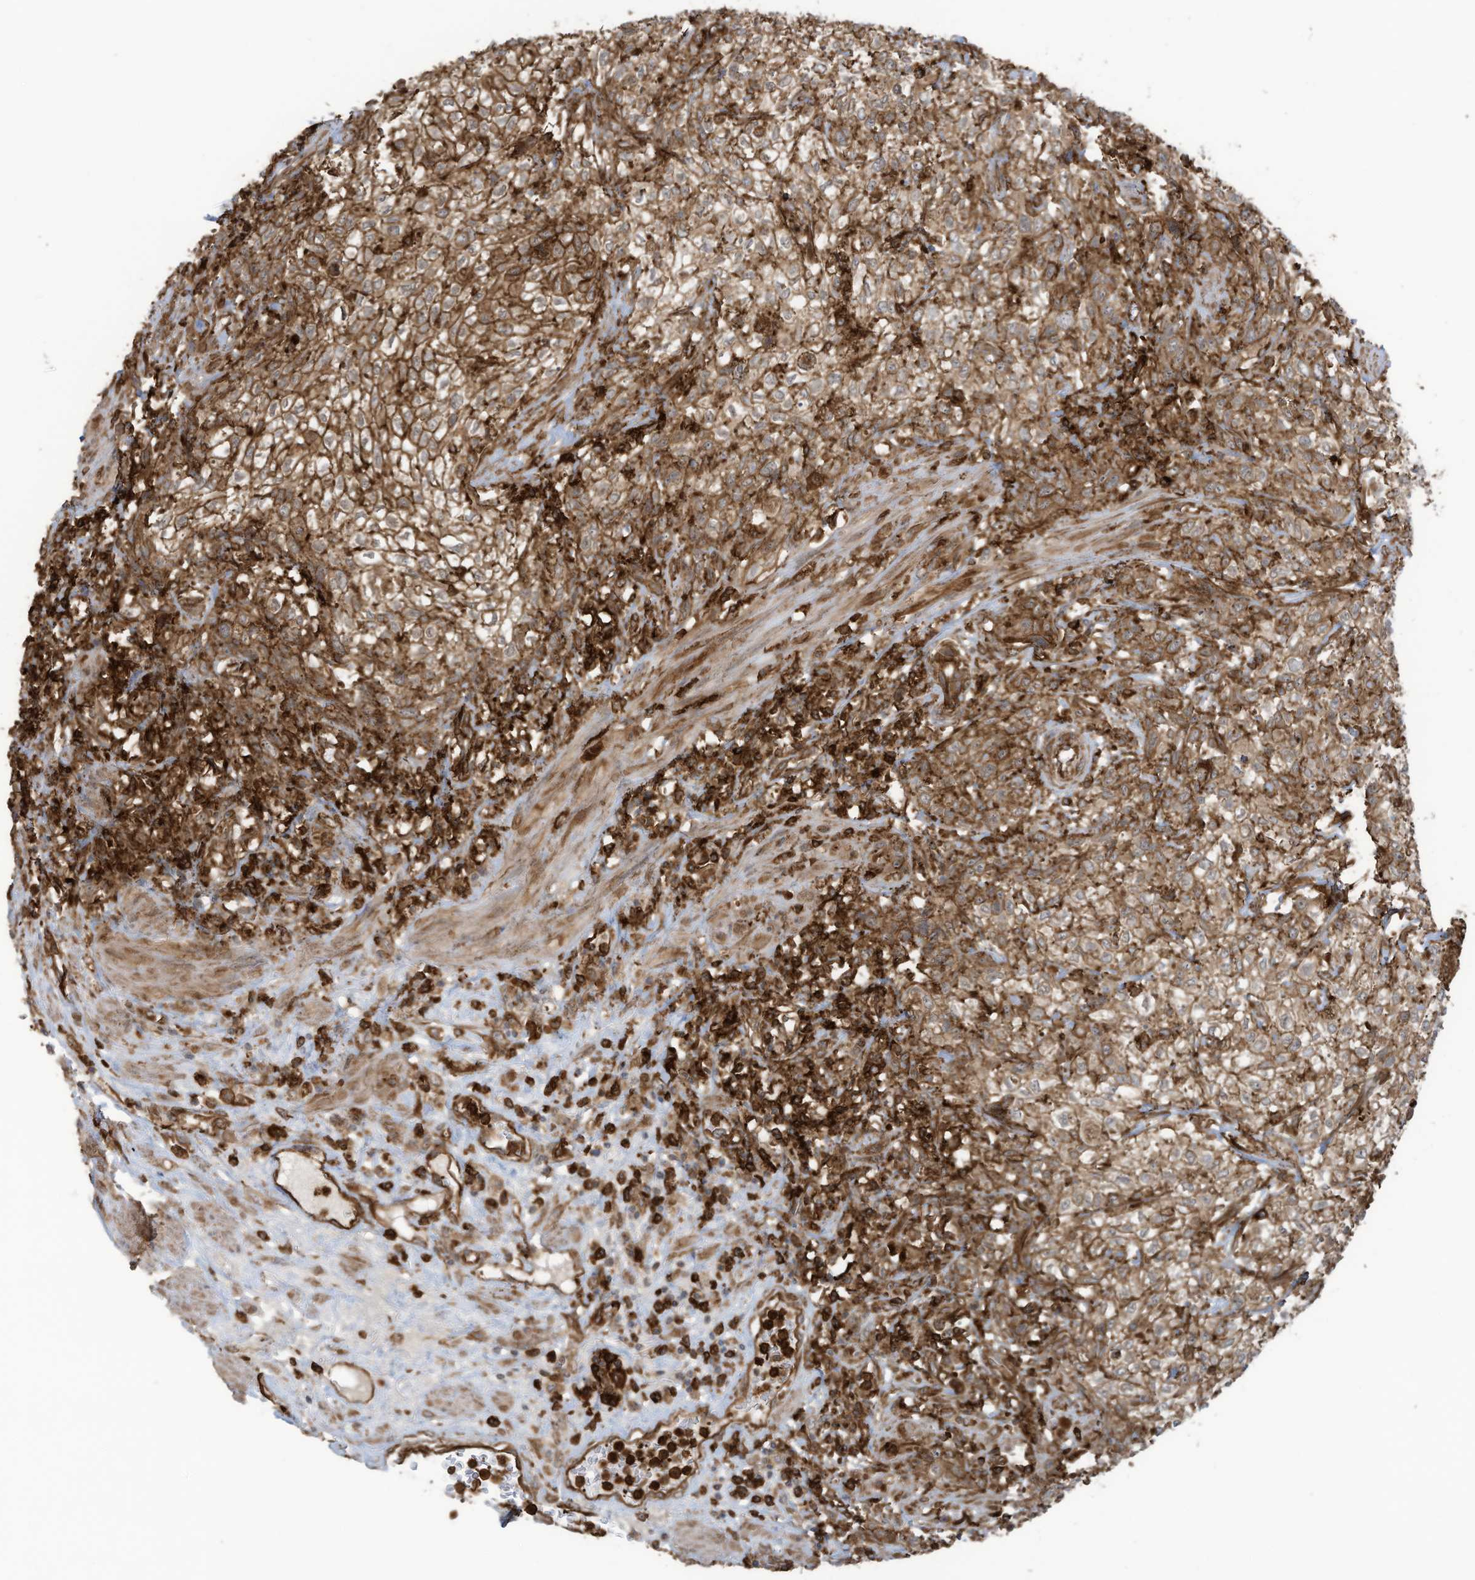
{"staining": {"intensity": "strong", "quantity": ">75%", "location": "cytoplasmic/membranous"}, "tissue": "urothelial cancer", "cell_type": "Tumor cells", "image_type": "cancer", "snomed": [{"axis": "morphology", "description": "Urothelial carcinoma, High grade"}, {"axis": "topography", "description": "Urinary bladder"}], "caption": "Urothelial cancer stained with a brown dye reveals strong cytoplasmic/membranous positive expression in about >75% of tumor cells.", "gene": "SLC9A2", "patient": {"sex": "male", "age": 35}}